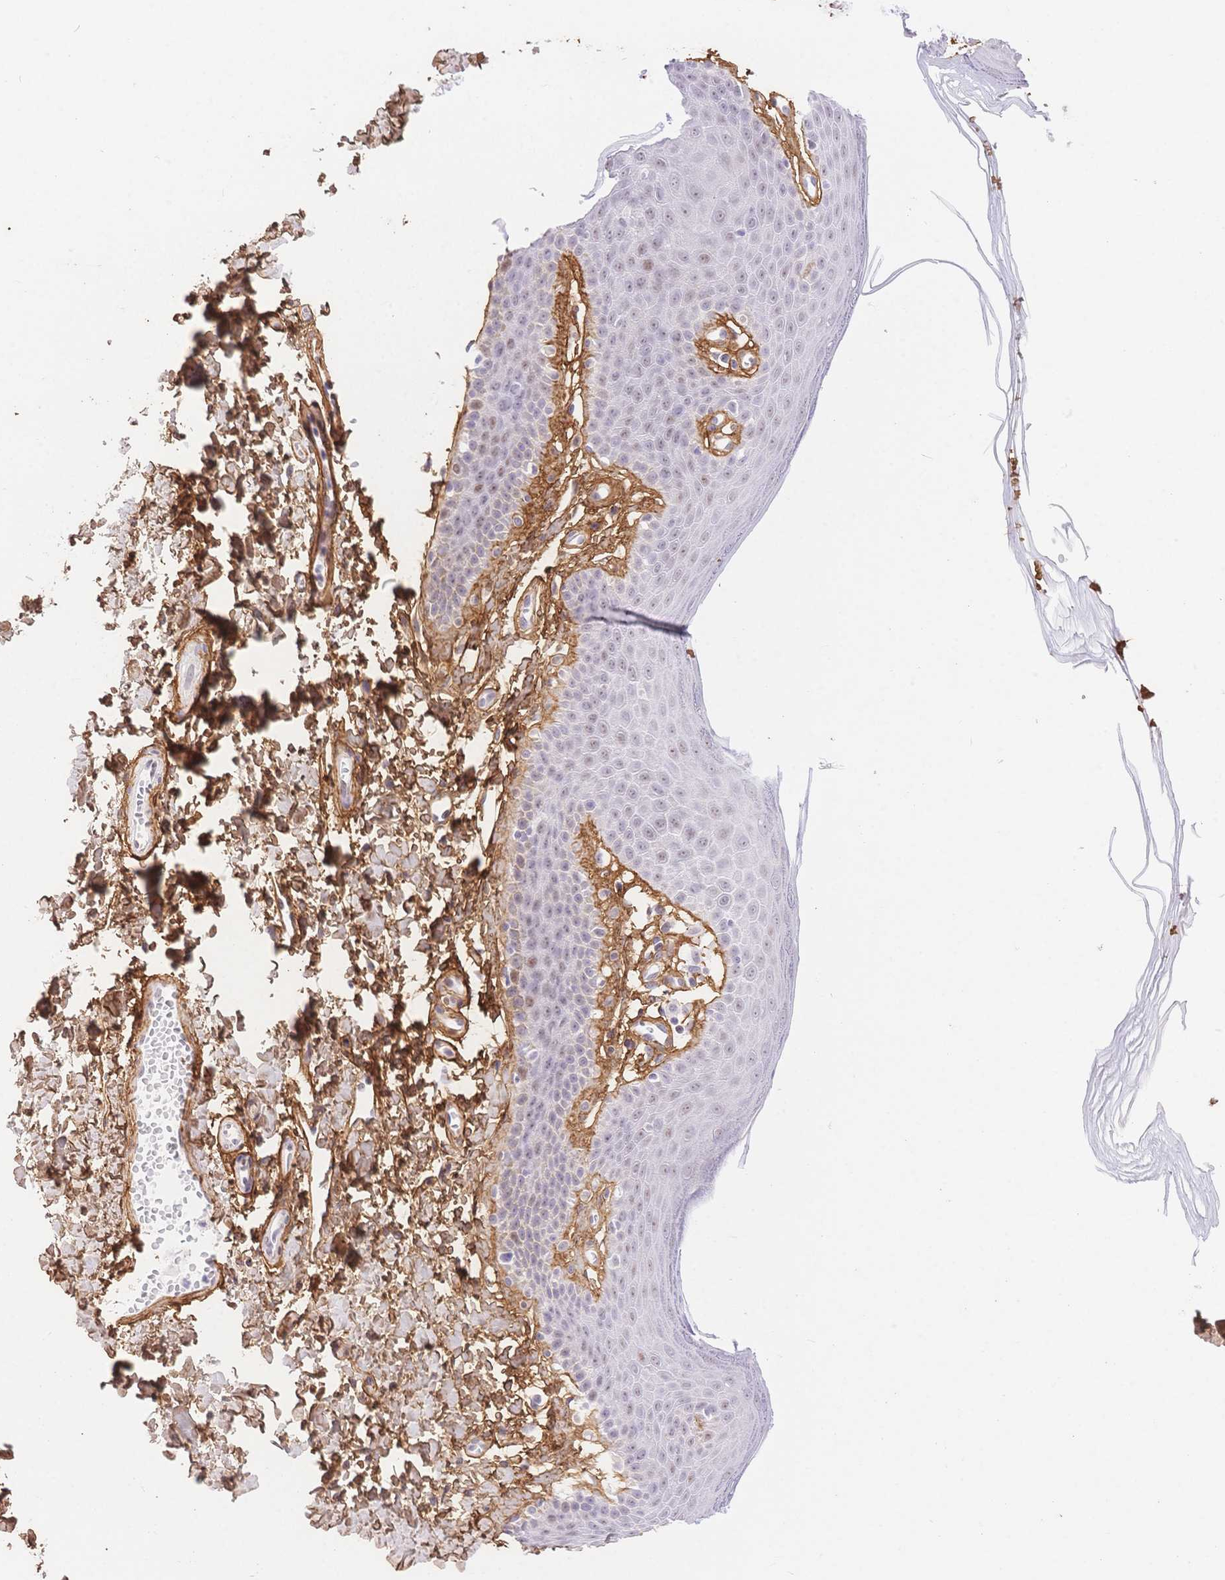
{"staining": {"intensity": "moderate", "quantity": "<25%", "location": "nuclear"}, "tissue": "skin", "cell_type": "Epidermal cells", "image_type": "normal", "snomed": [{"axis": "morphology", "description": "Normal tissue, NOS"}, {"axis": "topography", "description": "Anal"}], "caption": "The micrograph exhibits immunohistochemical staining of benign skin. There is moderate nuclear staining is appreciated in about <25% of epidermal cells.", "gene": "PDZD2", "patient": {"sex": "male", "age": 53}}